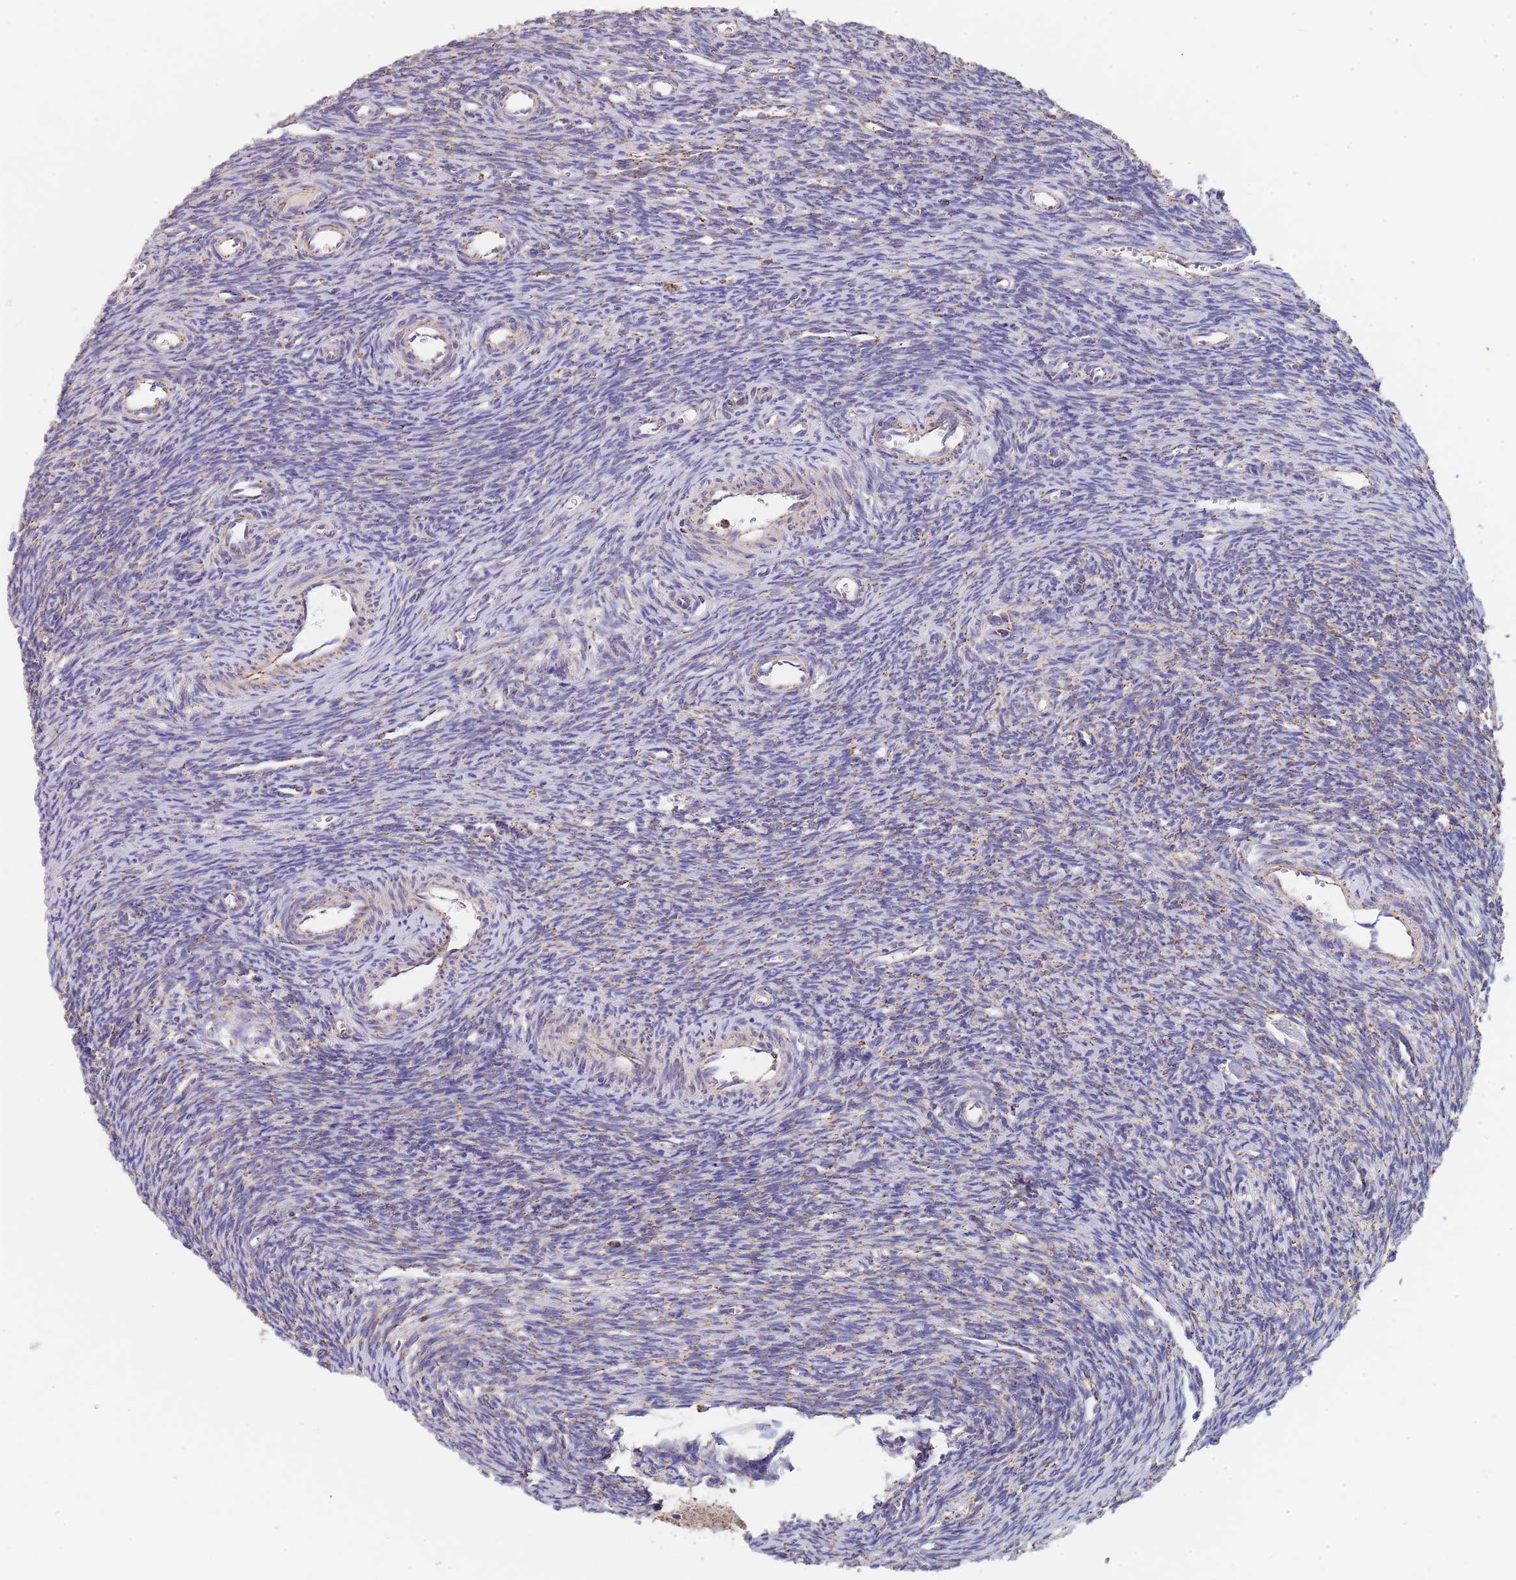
{"staining": {"intensity": "weak", "quantity": "25%-75%", "location": "cytoplasmic/membranous"}, "tissue": "ovary", "cell_type": "Ovarian stroma cells", "image_type": "normal", "snomed": [{"axis": "morphology", "description": "Normal tissue, NOS"}, {"axis": "topography", "description": "Ovary"}], "caption": "Immunohistochemistry (IHC) (DAB (3,3'-diaminobenzidine)) staining of unremarkable ovary shows weak cytoplasmic/membranous protein positivity in about 25%-75% of ovarian stroma cells.", "gene": "PGP", "patient": {"sex": "female", "age": 39}}